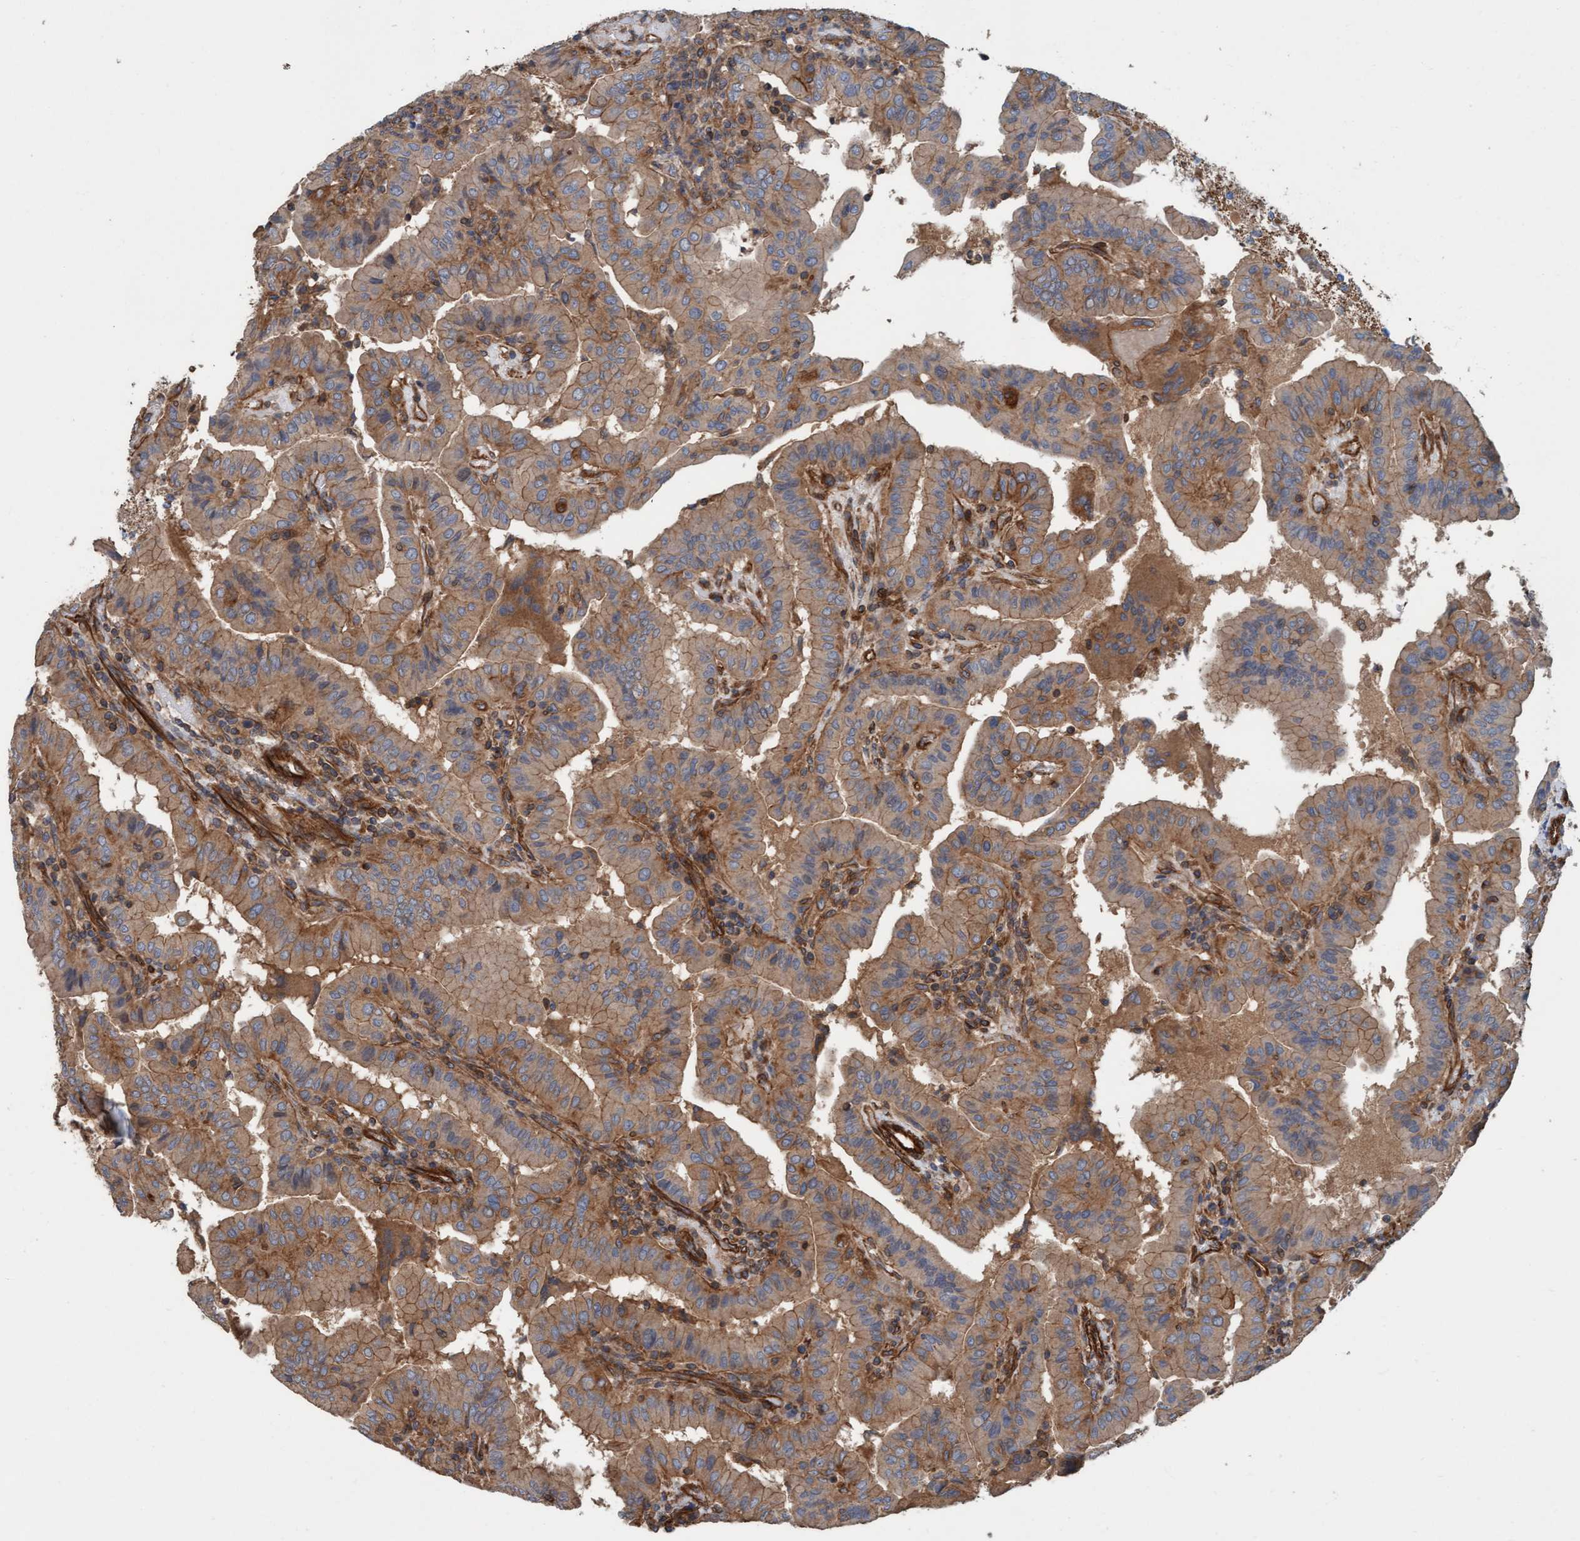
{"staining": {"intensity": "moderate", "quantity": ">75%", "location": "cytoplasmic/membranous"}, "tissue": "thyroid cancer", "cell_type": "Tumor cells", "image_type": "cancer", "snomed": [{"axis": "morphology", "description": "Papillary adenocarcinoma, NOS"}, {"axis": "topography", "description": "Thyroid gland"}], "caption": "Protein analysis of papillary adenocarcinoma (thyroid) tissue displays moderate cytoplasmic/membranous expression in about >75% of tumor cells.", "gene": "STXBP4", "patient": {"sex": "male", "age": 33}}